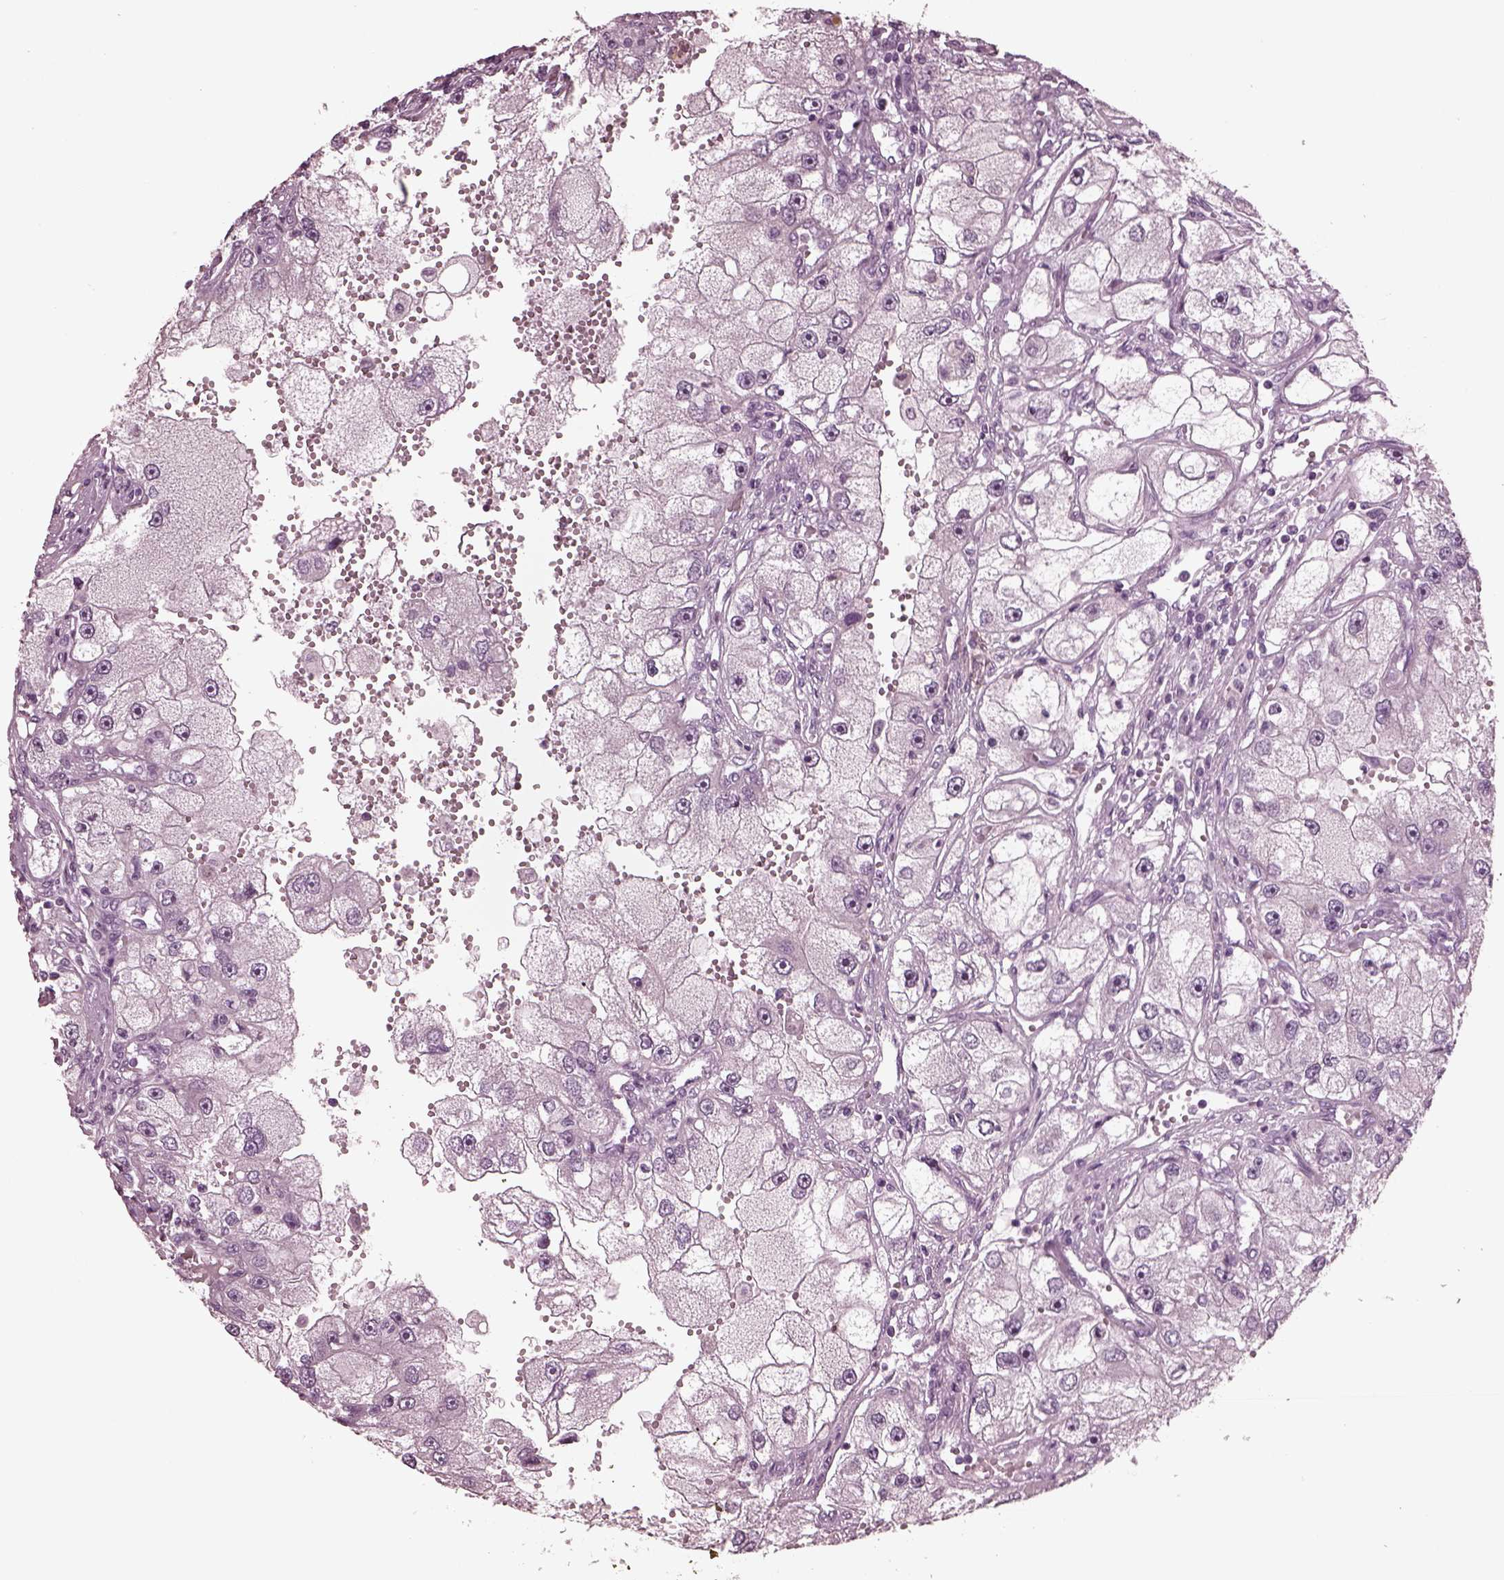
{"staining": {"intensity": "negative", "quantity": "none", "location": "none"}, "tissue": "renal cancer", "cell_type": "Tumor cells", "image_type": "cancer", "snomed": [{"axis": "morphology", "description": "Adenocarcinoma, NOS"}, {"axis": "topography", "description": "Kidney"}], "caption": "Histopathology image shows no significant protein positivity in tumor cells of renal cancer.", "gene": "MIB2", "patient": {"sex": "male", "age": 63}}